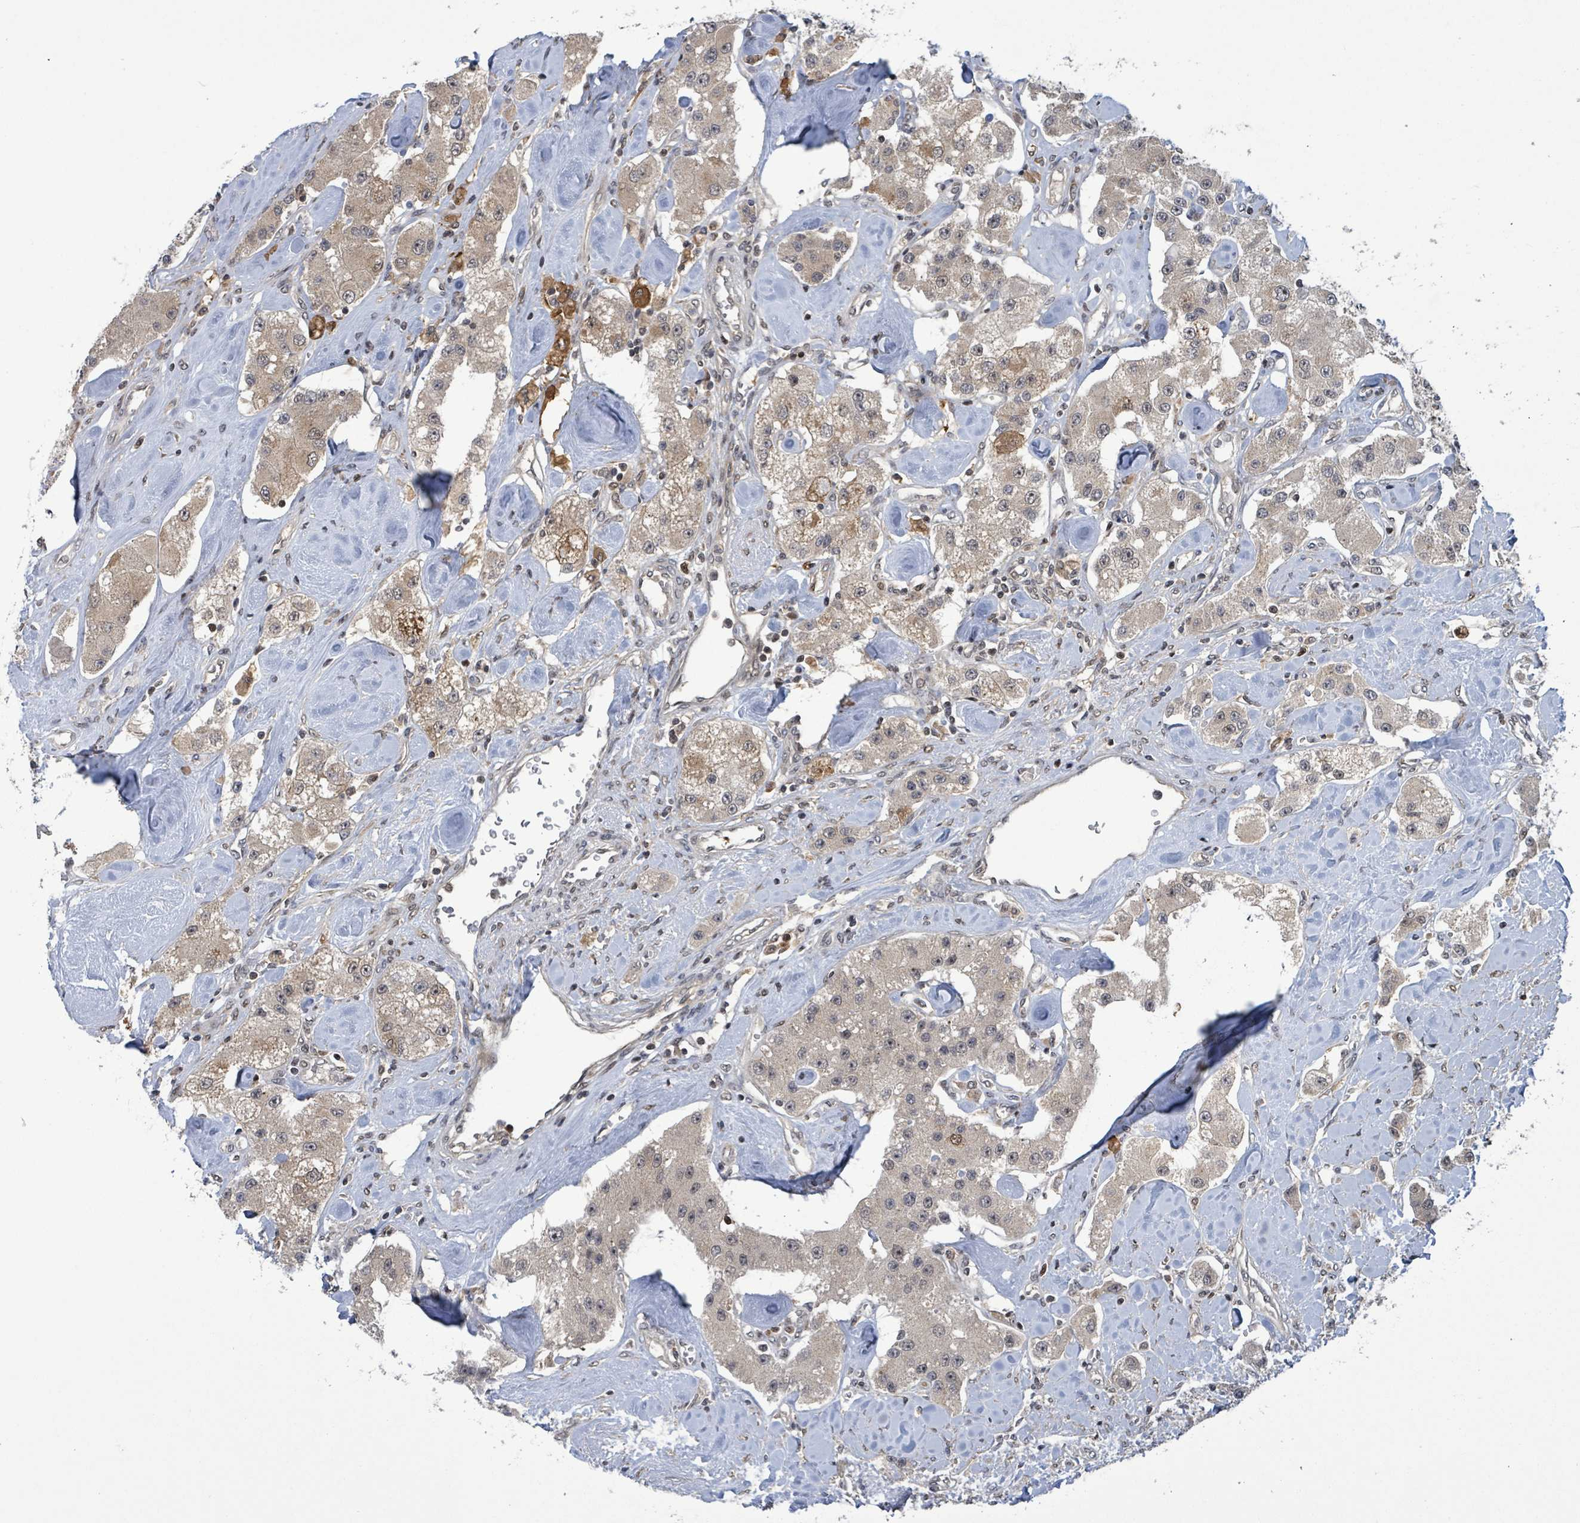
{"staining": {"intensity": "weak", "quantity": "<25%", "location": "cytoplasmic/membranous"}, "tissue": "carcinoid", "cell_type": "Tumor cells", "image_type": "cancer", "snomed": [{"axis": "morphology", "description": "Carcinoid, malignant, NOS"}, {"axis": "topography", "description": "Pancreas"}], "caption": "Tumor cells show no significant staining in carcinoid. Brightfield microscopy of immunohistochemistry stained with DAB (brown) and hematoxylin (blue), captured at high magnification.", "gene": "FBXO6", "patient": {"sex": "male", "age": 41}}